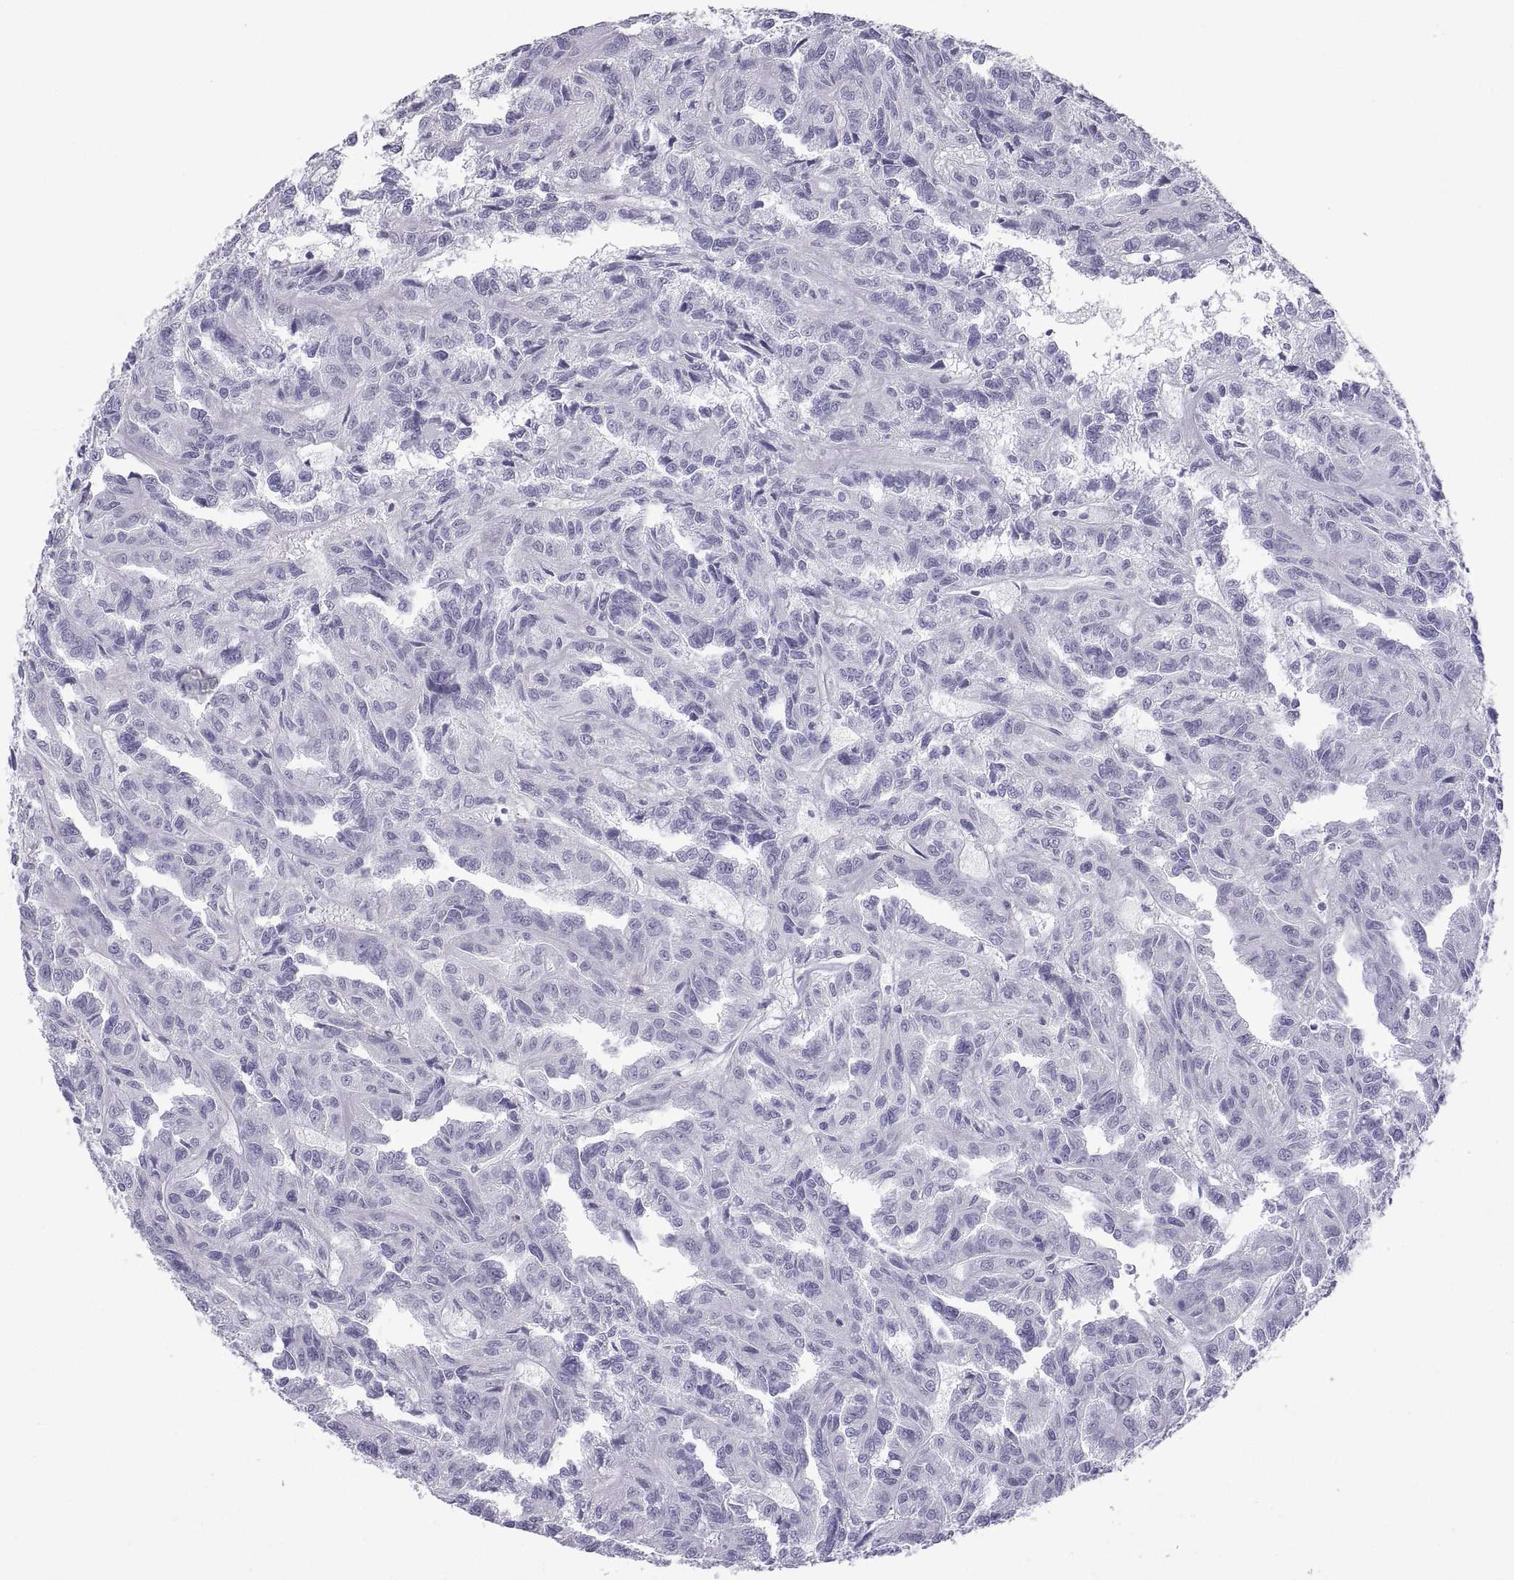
{"staining": {"intensity": "negative", "quantity": "none", "location": "none"}, "tissue": "renal cancer", "cell_type": "Tumor cells", "image_type": "cancer", "snomed": [{"axis": "morphology", "description": "Adenocarcinoma, NOS"}, {"axis": "topography", "description": "Kidney"}], "caption": "DAB (3,3'-diaminobenzidine) immunohistochemical staining of renal cancer demonstrates no significant expression in tumor cells.", "gene": "CT47A10", "patient": {"sex": "male", "age": 79}}